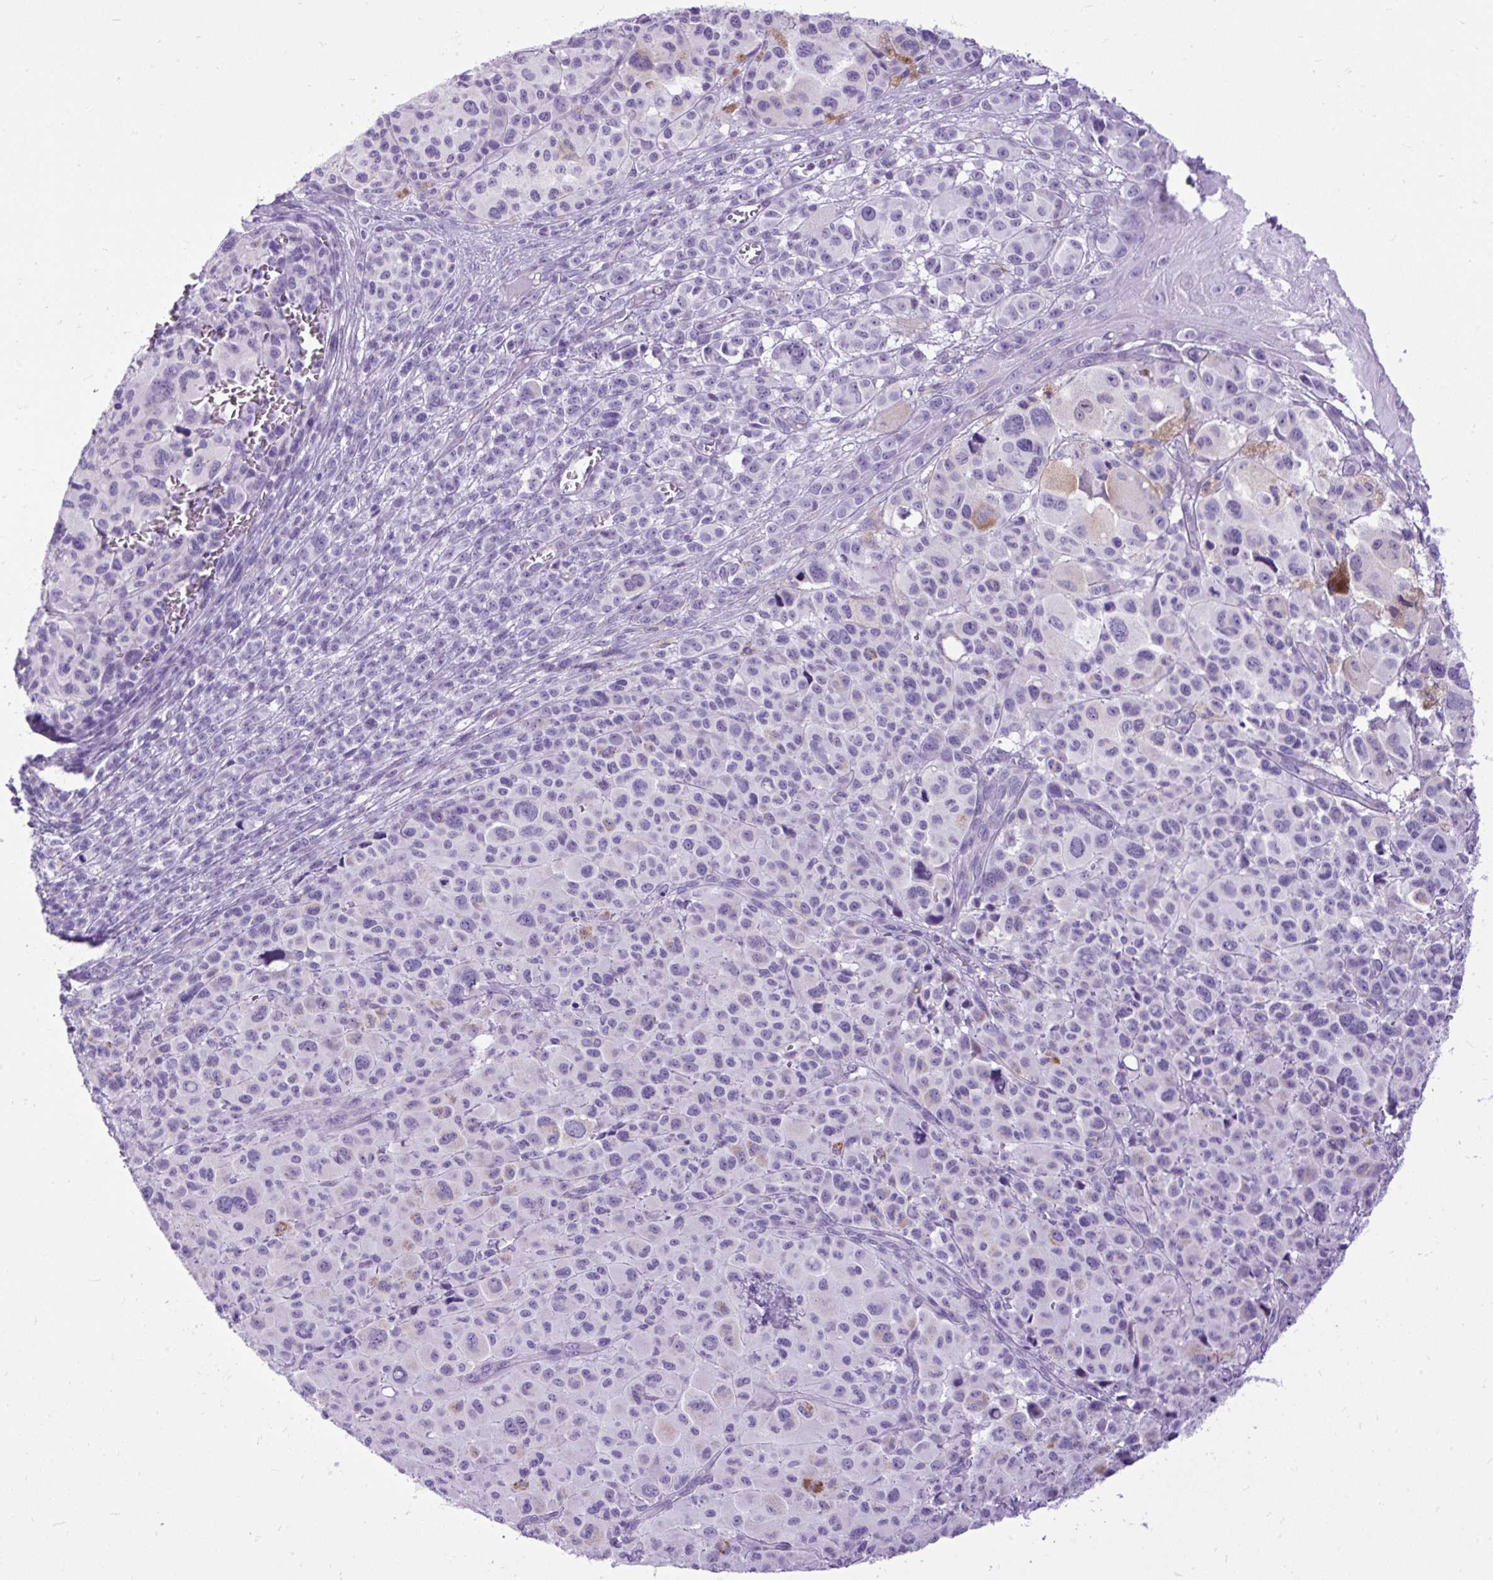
{"staining": {"intensity": "negative", "quantity": "none", "location": "none"}, "tissue": "melanoma", "cell_type": "Tumor cells", "image_type": "cancer", "snomed": [{"axis": "morphology", "description": "Malignant melanoma, NOS"}, {"axis": "topography", "description": "Skin"}], "caption": "Human melanoma stained for a protein using immunohistochemistry (IHC) reveals no positivity in tumor cells.", "gene": "ZNF256", "patient": {"sex": "female", "age": 74}}